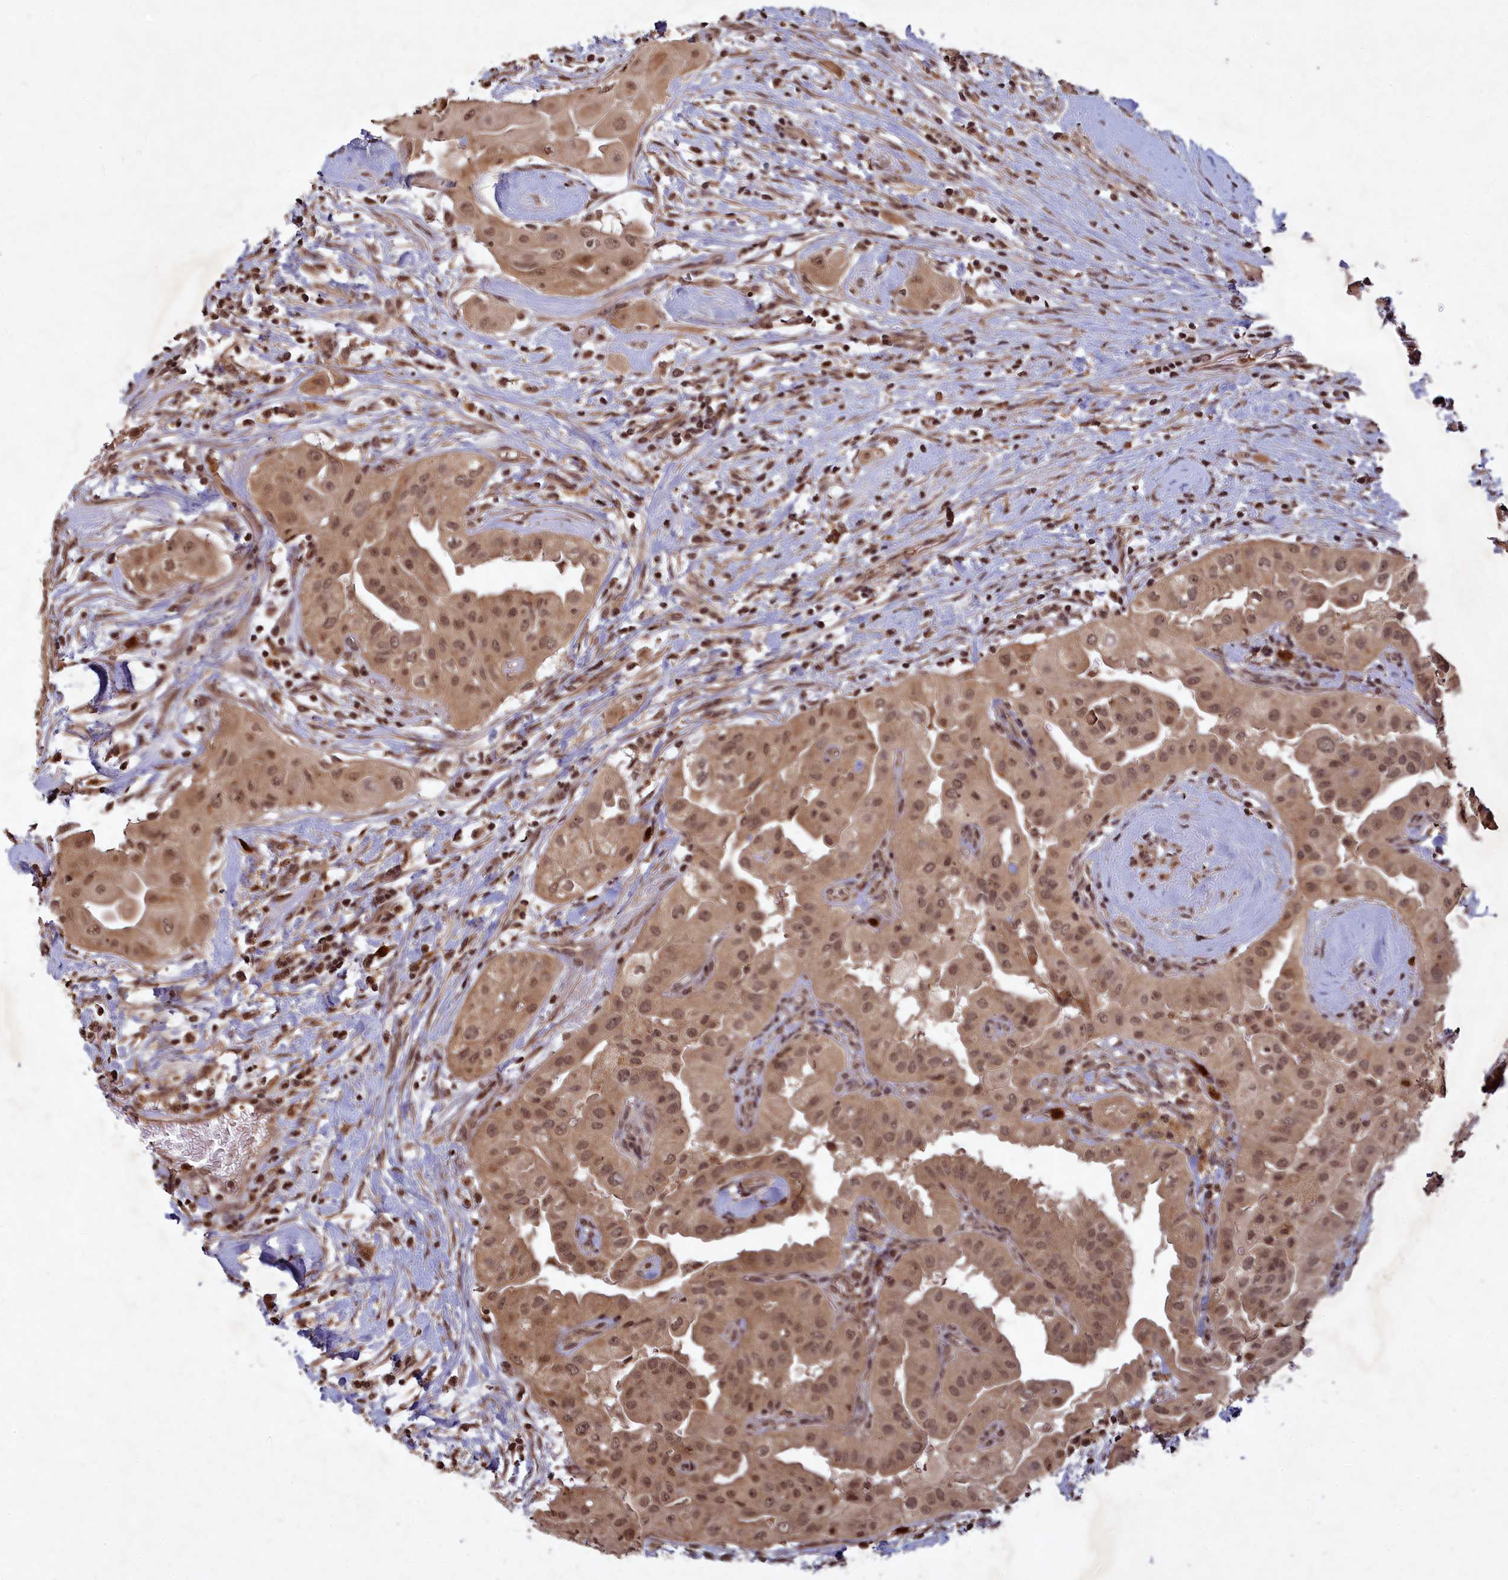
{"staining": {"intensity": "moderate", "quantity": ">75%", "location": "cytoplasmic/membranous,nuclear"}, "tissue": "thyroid cancer", "cell_type": "Tumor cells", "image_type": "cancer", "snomed": [{"axis": "morphology", "description": "Papillary adenocarcinoma, NOS"}, {"axis": "topography", "description": "Thyroid gland"}], "caption": "Papillary adenocarcinoma (thyroid) stained with immunohistochemistry (IHC) displays moderate cytoplasmic/membranous and nuclear positivity in about >75% of tumor cells. Using DAB (brown) and hematoxylin (blue) stains, captured at high magnification using brightfield microscopy.", "gene": "SRMS", "patient": {"sex": "female", "age": 59}}